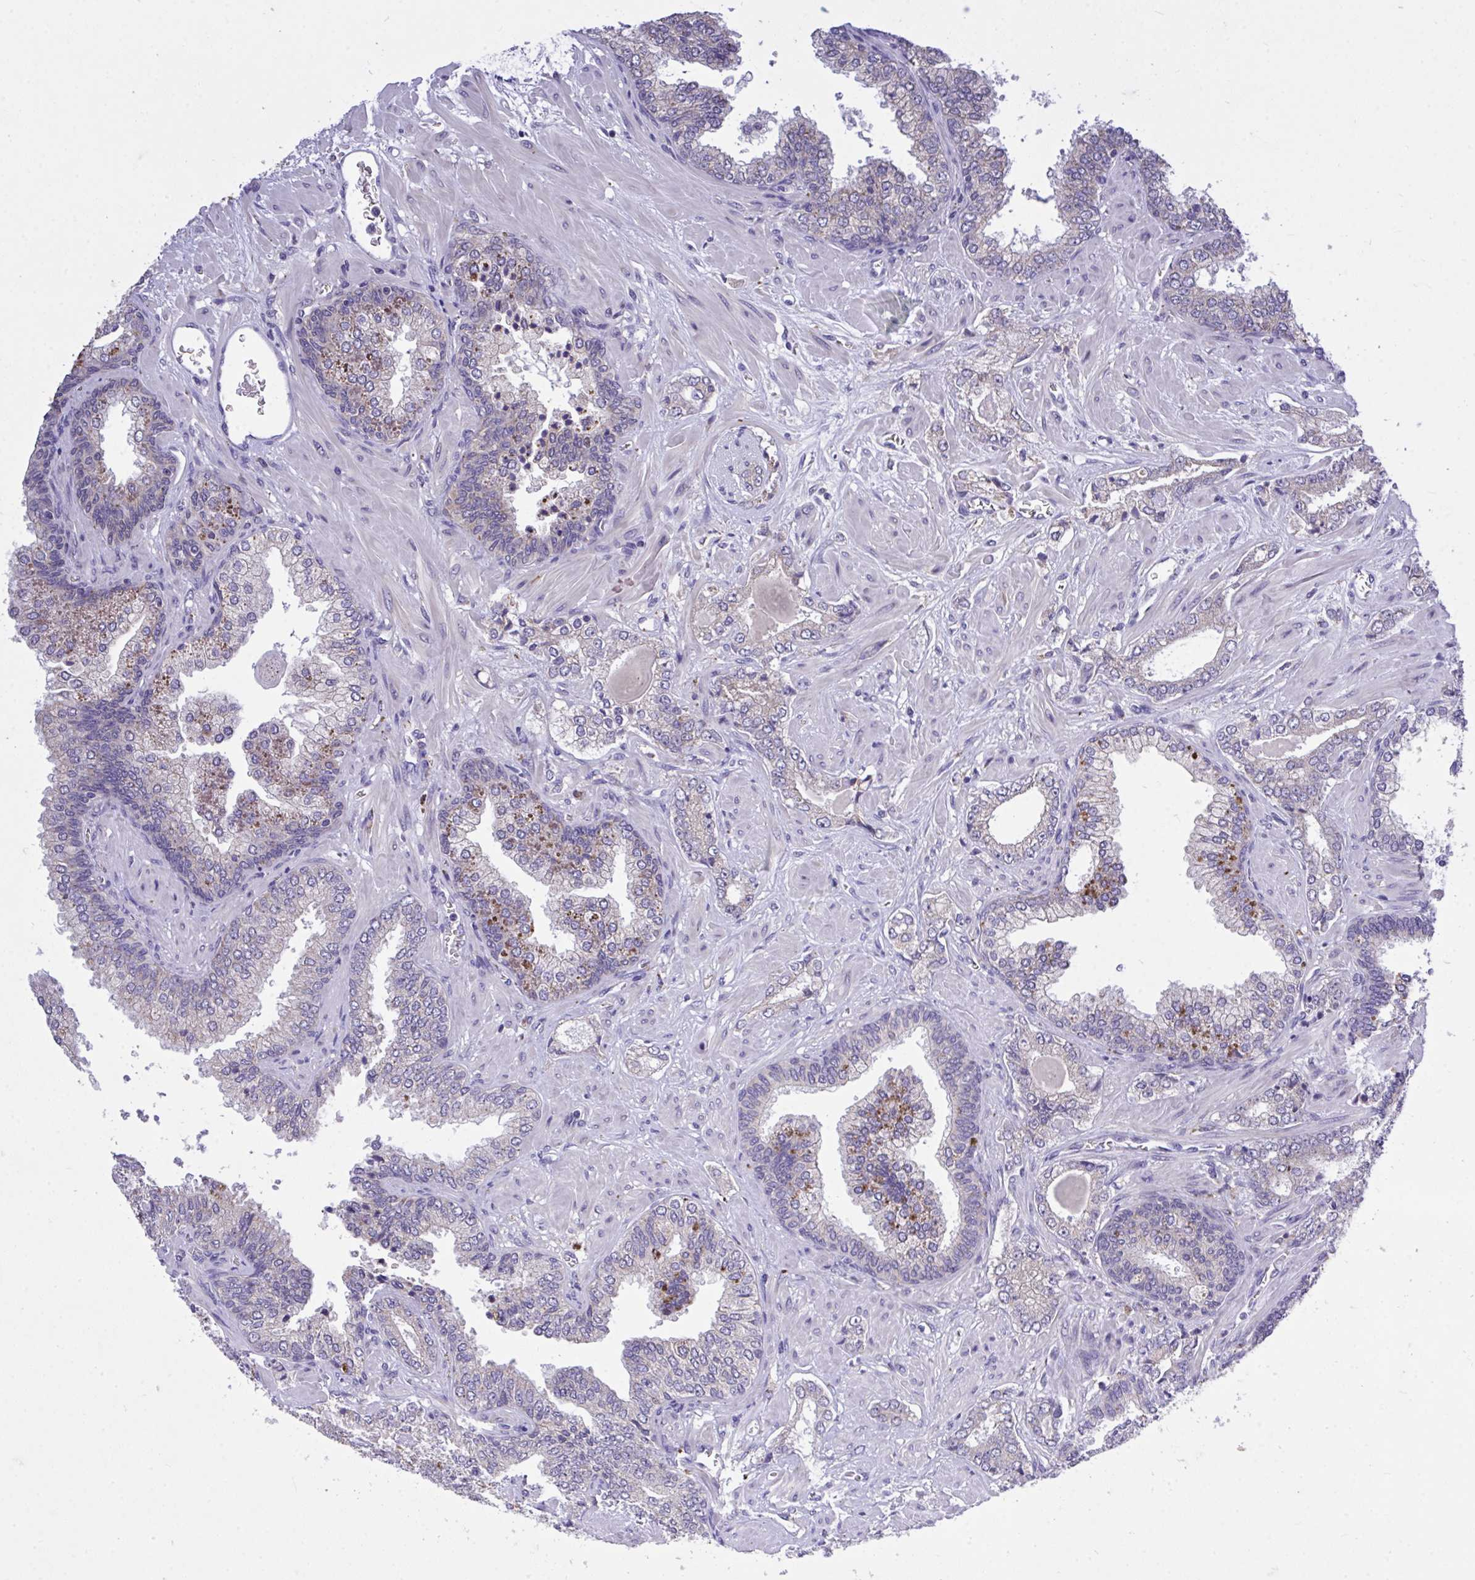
{"staining": {"intensity": "weak", "quantity": "<25%", "location": "cytoplasmic/membranous"}, "tissue": "prostate cancer", "cell_type": "Tumor cells", "image_type": "cancer", "snomed": [{"axis": "morphology", "description": "Adenocarcinoma, High grade"}, {"axis": "topography", "description": "Prostate"}], "caption": "Immunohistochemistry of prostate cancer displays no staining in tumor cells.", "gene": "MPC2", "patient": {"sex": "male", "age": 60}}